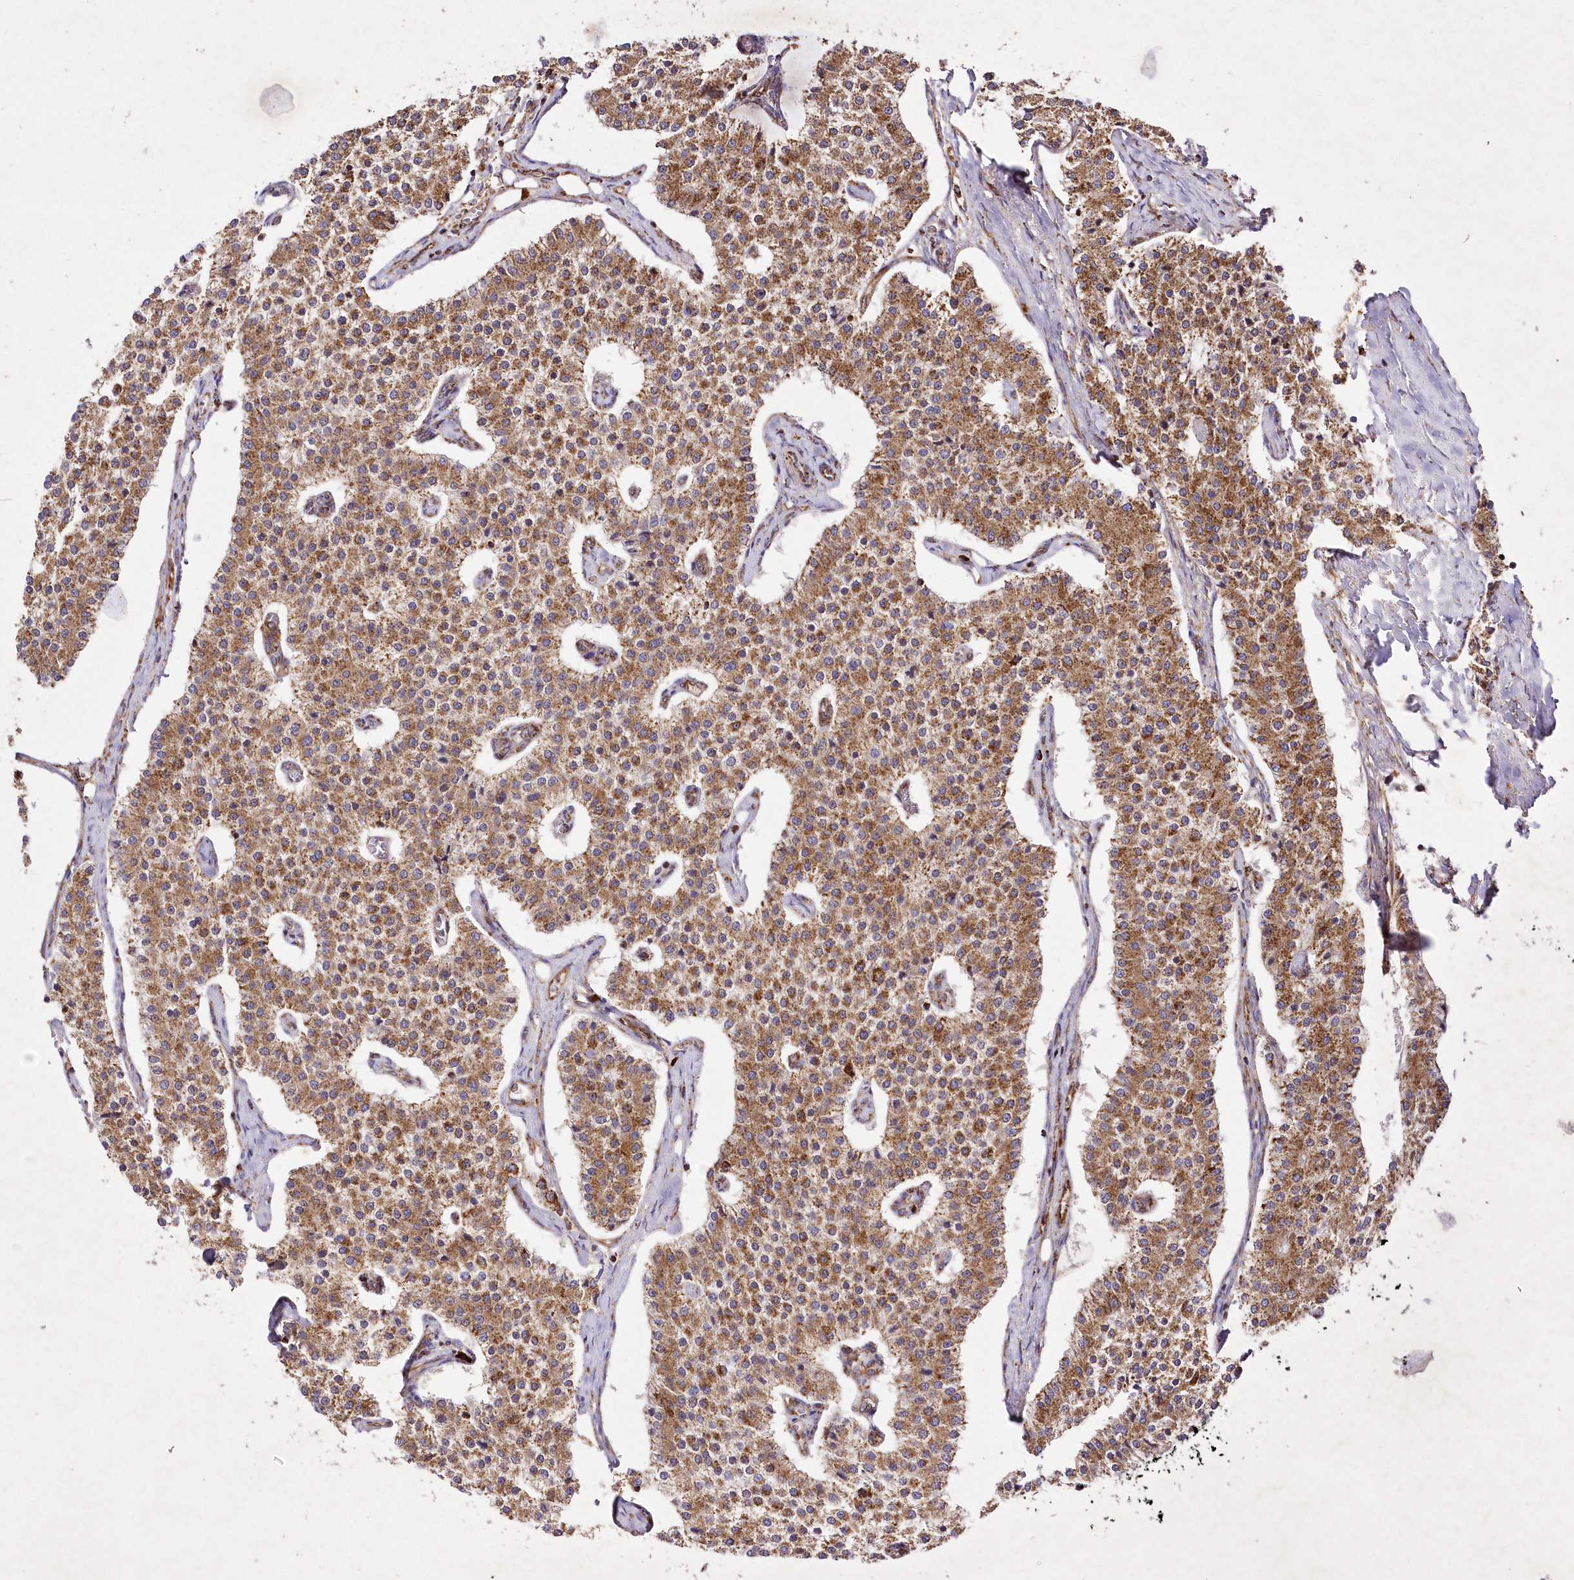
{"staining": {"intensity": "moderate", "quantity": ">75%", "location": "cytoplasmic/membranous"}, "tissue": "carcinoid", "cell_type": "Tumor cells", "image_type": "cancer", "snomed": [{"axis": "morphology", "description": "Carcinoid, malignant, NOS"}, {"axis": "topography", "description": "Colon"}], "caption": "IHC (DAB (3,3'-diaminobenzidine)) staining of carcinoid (malignant) demonstrates moderate cytoplasmic/membranous protein staining in approximately >75% of tumor cells.", "gene": "ASNSD1", "patient": {"sex": "female", "age": 52}}